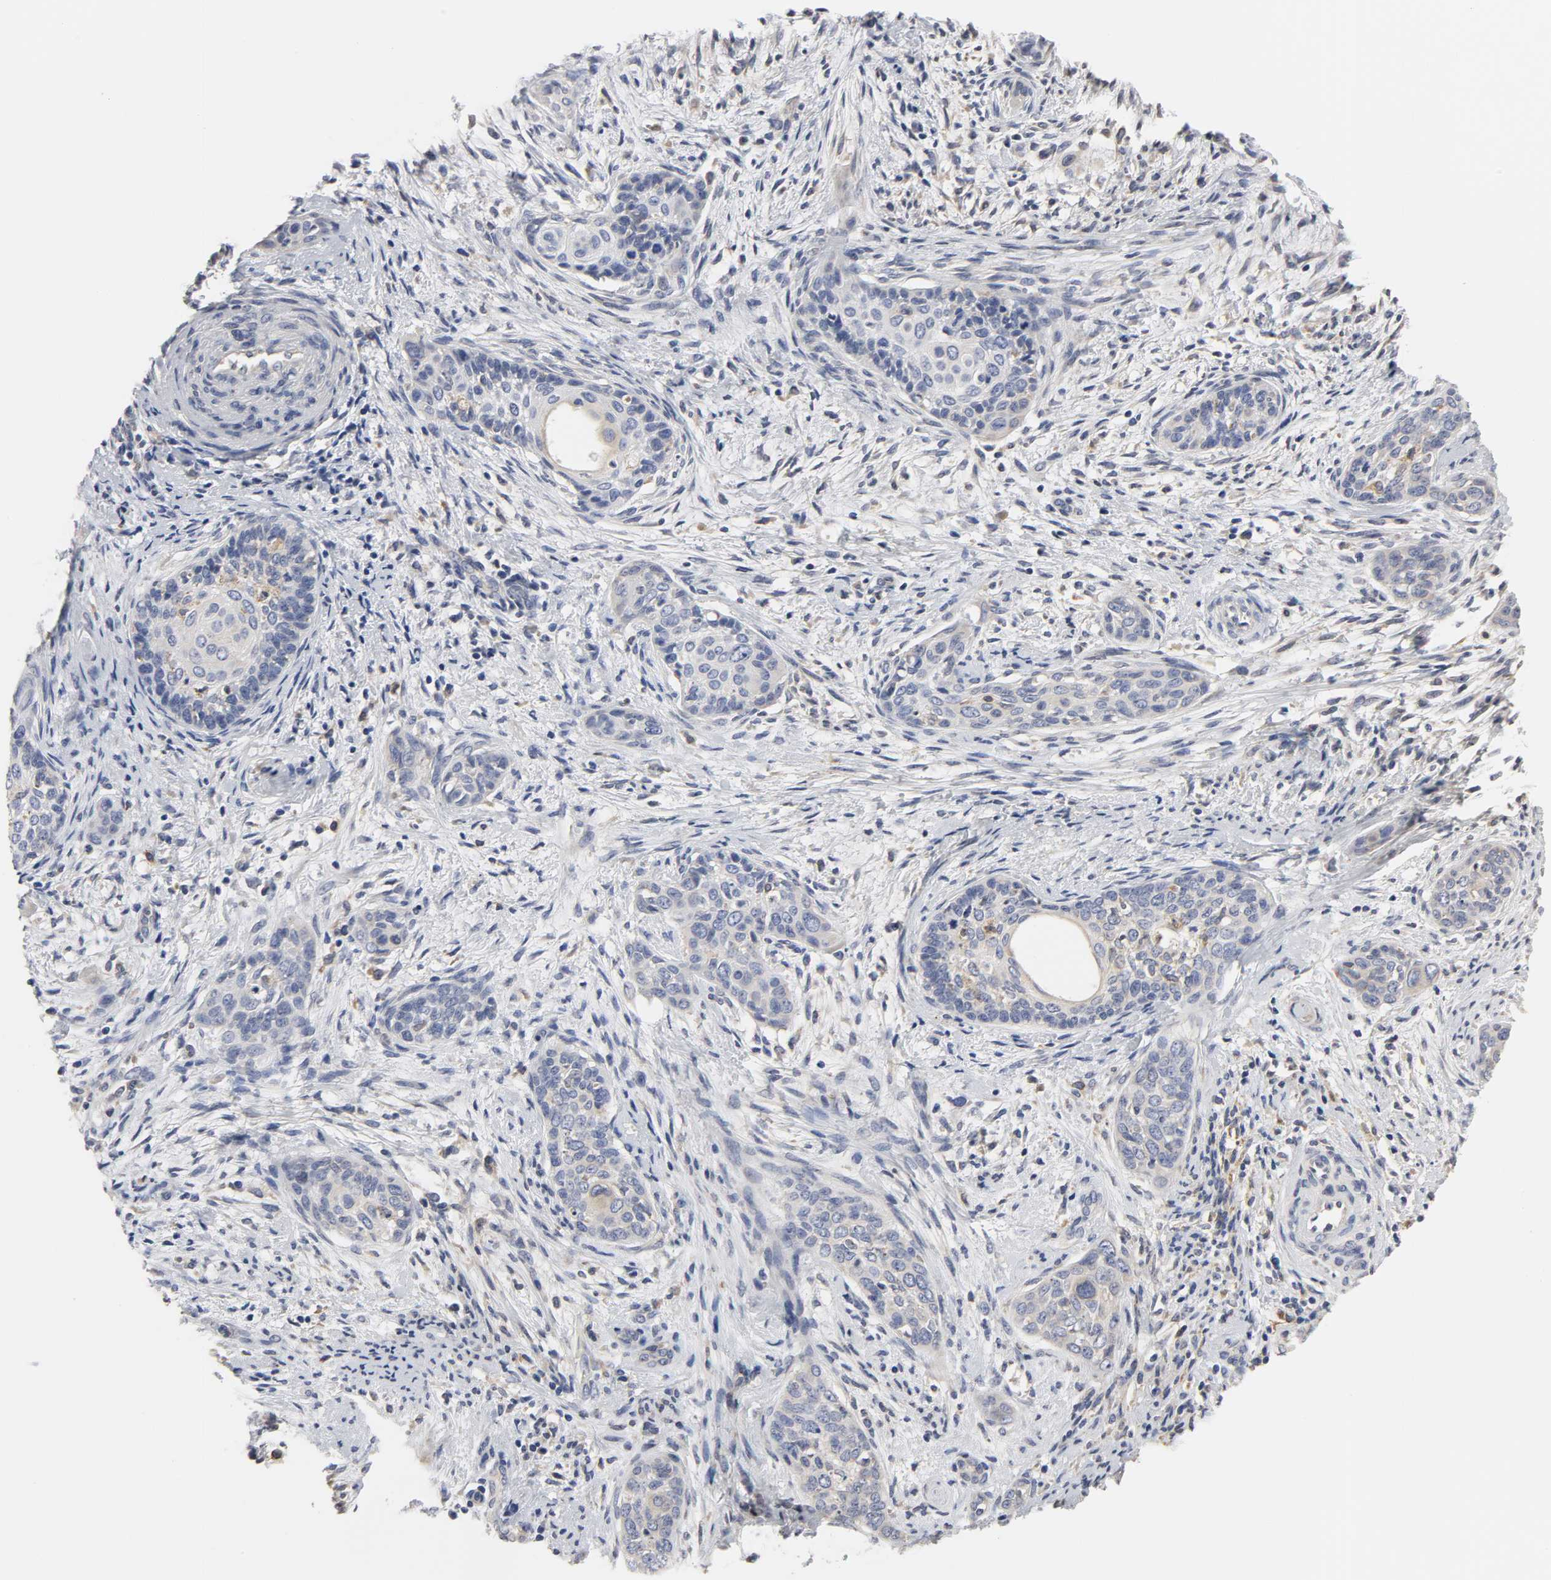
{"staining": {"intensity": "negative", "quantity": "none", "location": "none"}, "tissue": "cervical cancer", "cell_type": "Tumor cells", "image_type": "cancer", "snomed": [{"axis": "morphology", "description": "Squamous cell carcinoma, NOS"}, {"axis": "topography", "description": "Cervix"}], "caption": "DAB immunohistochemical staining of human squamous cell carcinoma (cervical) exhibits no significant positivity in tumor cells. (DAB (3,3'-diaminobenzidine) immunohistochemistry with hematoxylin counter stain).", "gene": "HCK", "patient": {"sex": "female", "age": 33}}